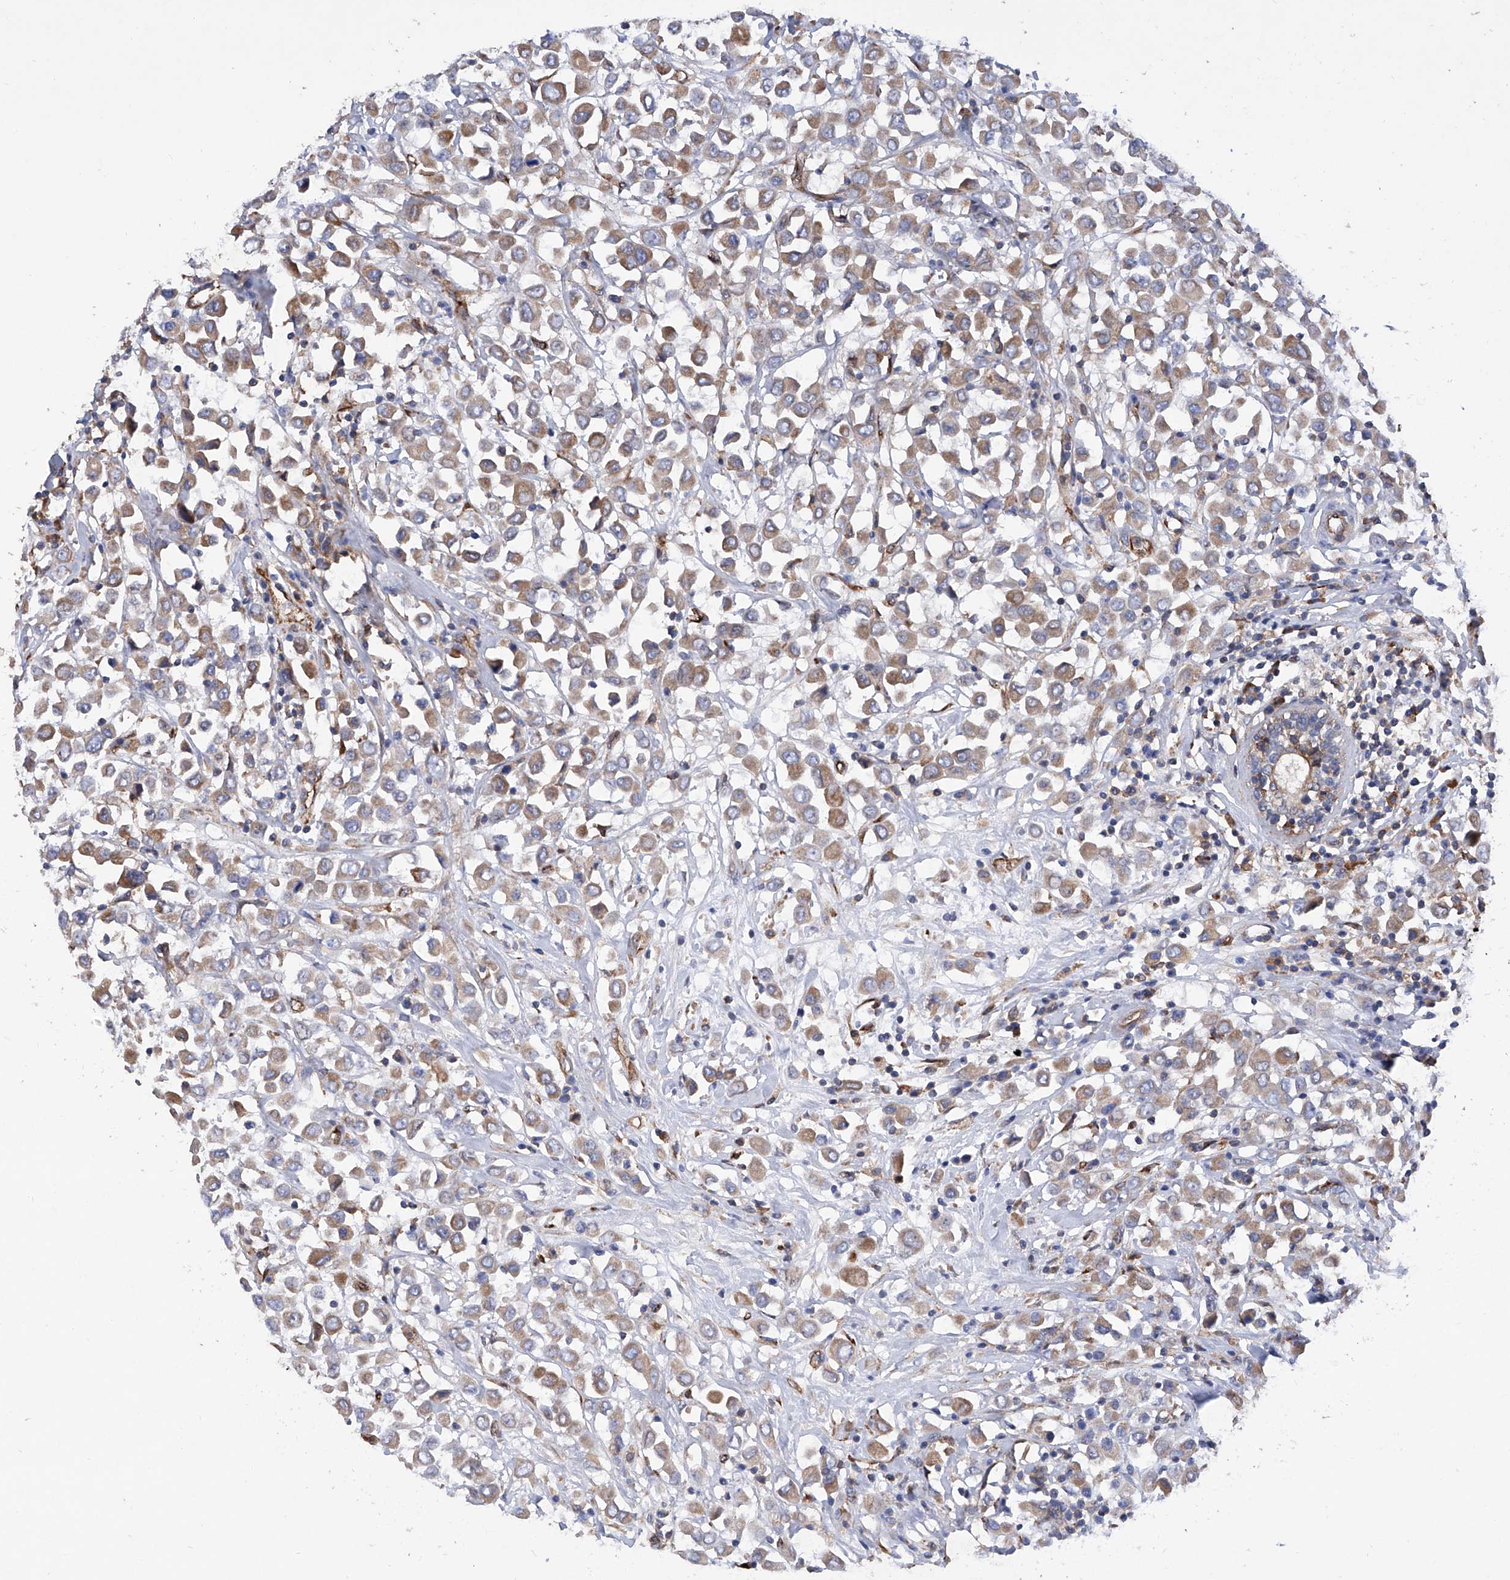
{"staining": {"intensity": "moderate", "quantity": ">75%", "location": "cytoplasmic/membranous"}, "tissue": "breast cancer", "cell_type": "Tumor cells", "image_type": "cancer", "snomed": [{"axis": "morphology", "description": "Duct carcinoma"}, {"axis": "topography", "description": "Breast"}], "caption": "A brown stain shows moderate cytoplasmic/membranous staining of a protein in intraductal carcinoma (breast) tumor cells.", "gene": "INPP5B", "patient": {"sex": "female", "age": 61}}